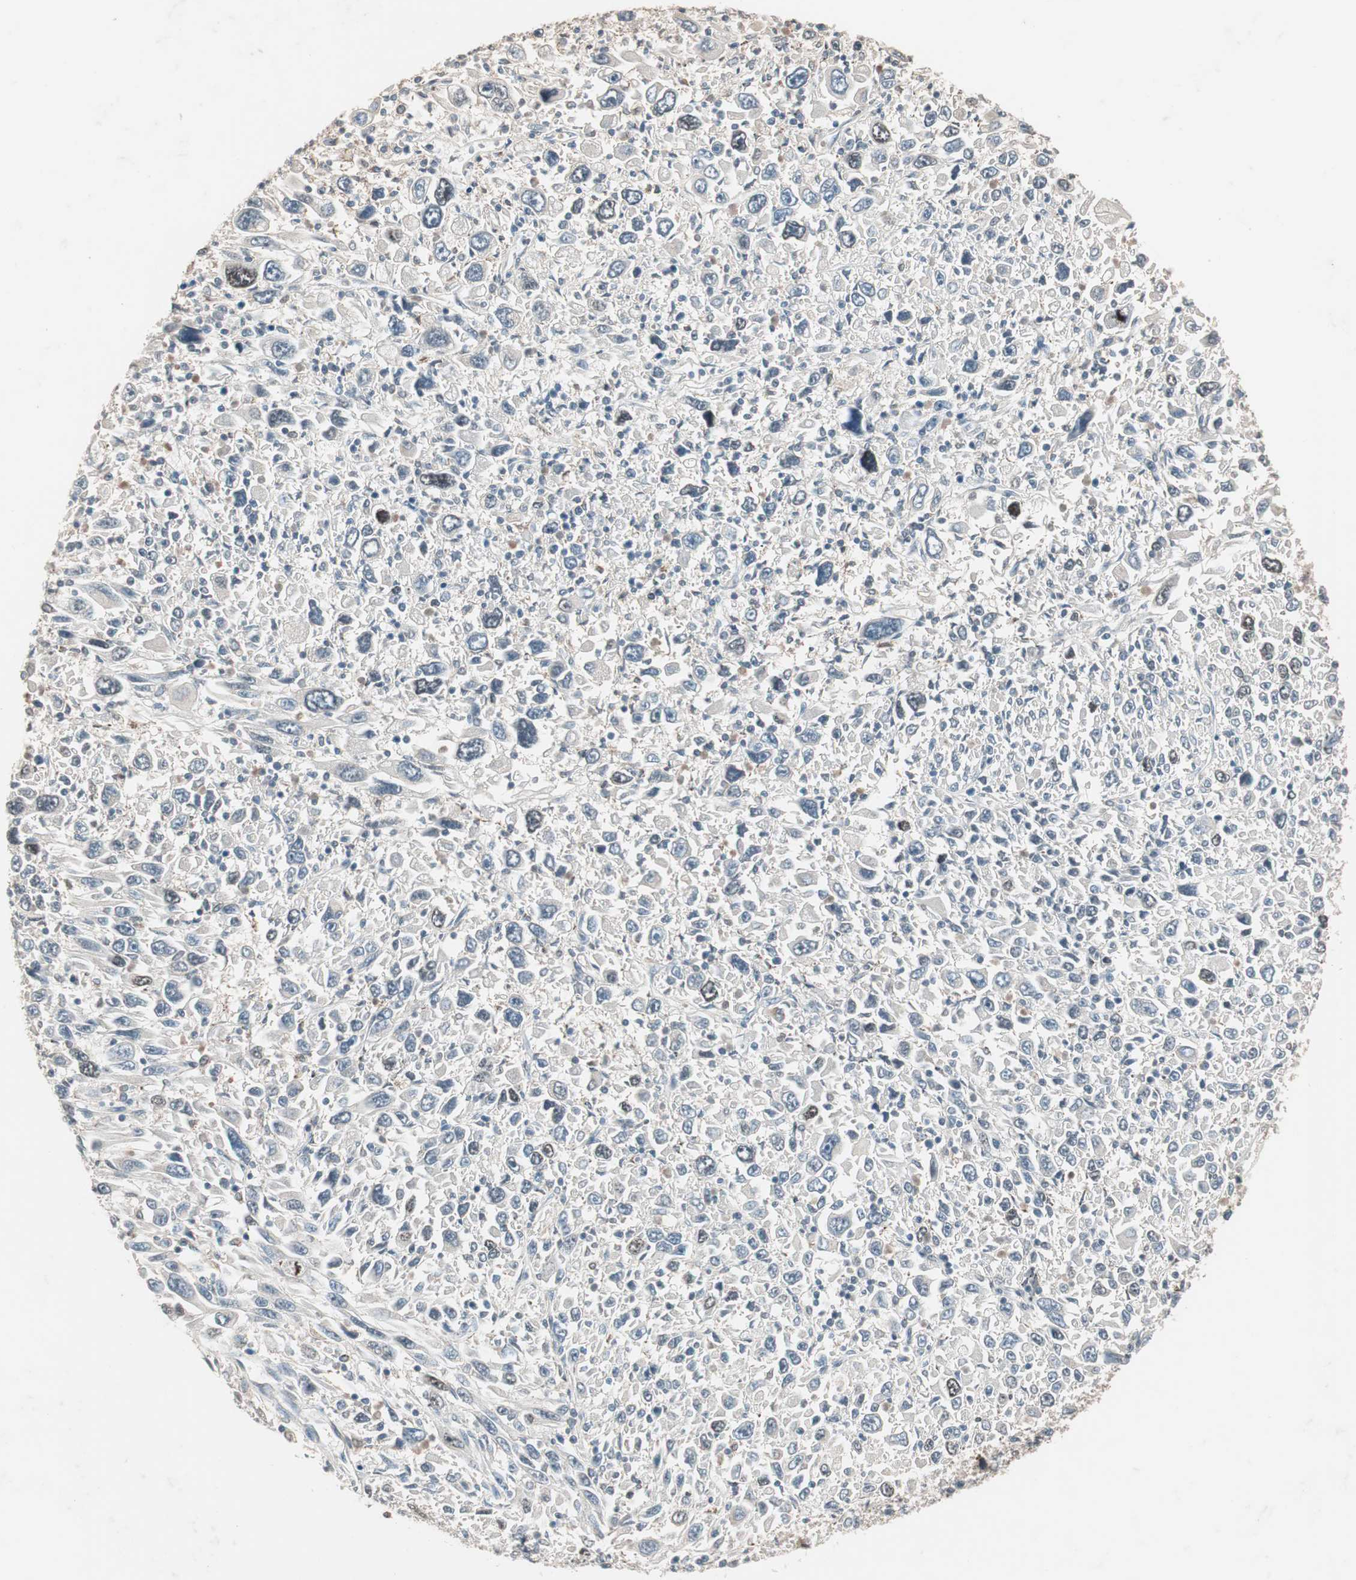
{"staining": {"intensity": "negative", "quantity": "none", "location": "none"}, "tissue": "melanoma", "cell_type": "Tumor cells", "image_type": "cancer", "snomed": [{"axis": "morphology", "description": "Malignant melanoma, Metastatic site"}, {"axis": "topography", "description": "Skin"}], "caption": "IHC histopathology image of malignant melanoma (metastatic site) stained for a protein (brown), which exhibits no staining in tumor cells. (DAB immunohistochemistry visualized using brightfield microscopy, high magnification).", "gene": "NFRKB", "patient": {"sex": "female", "age": 56}}